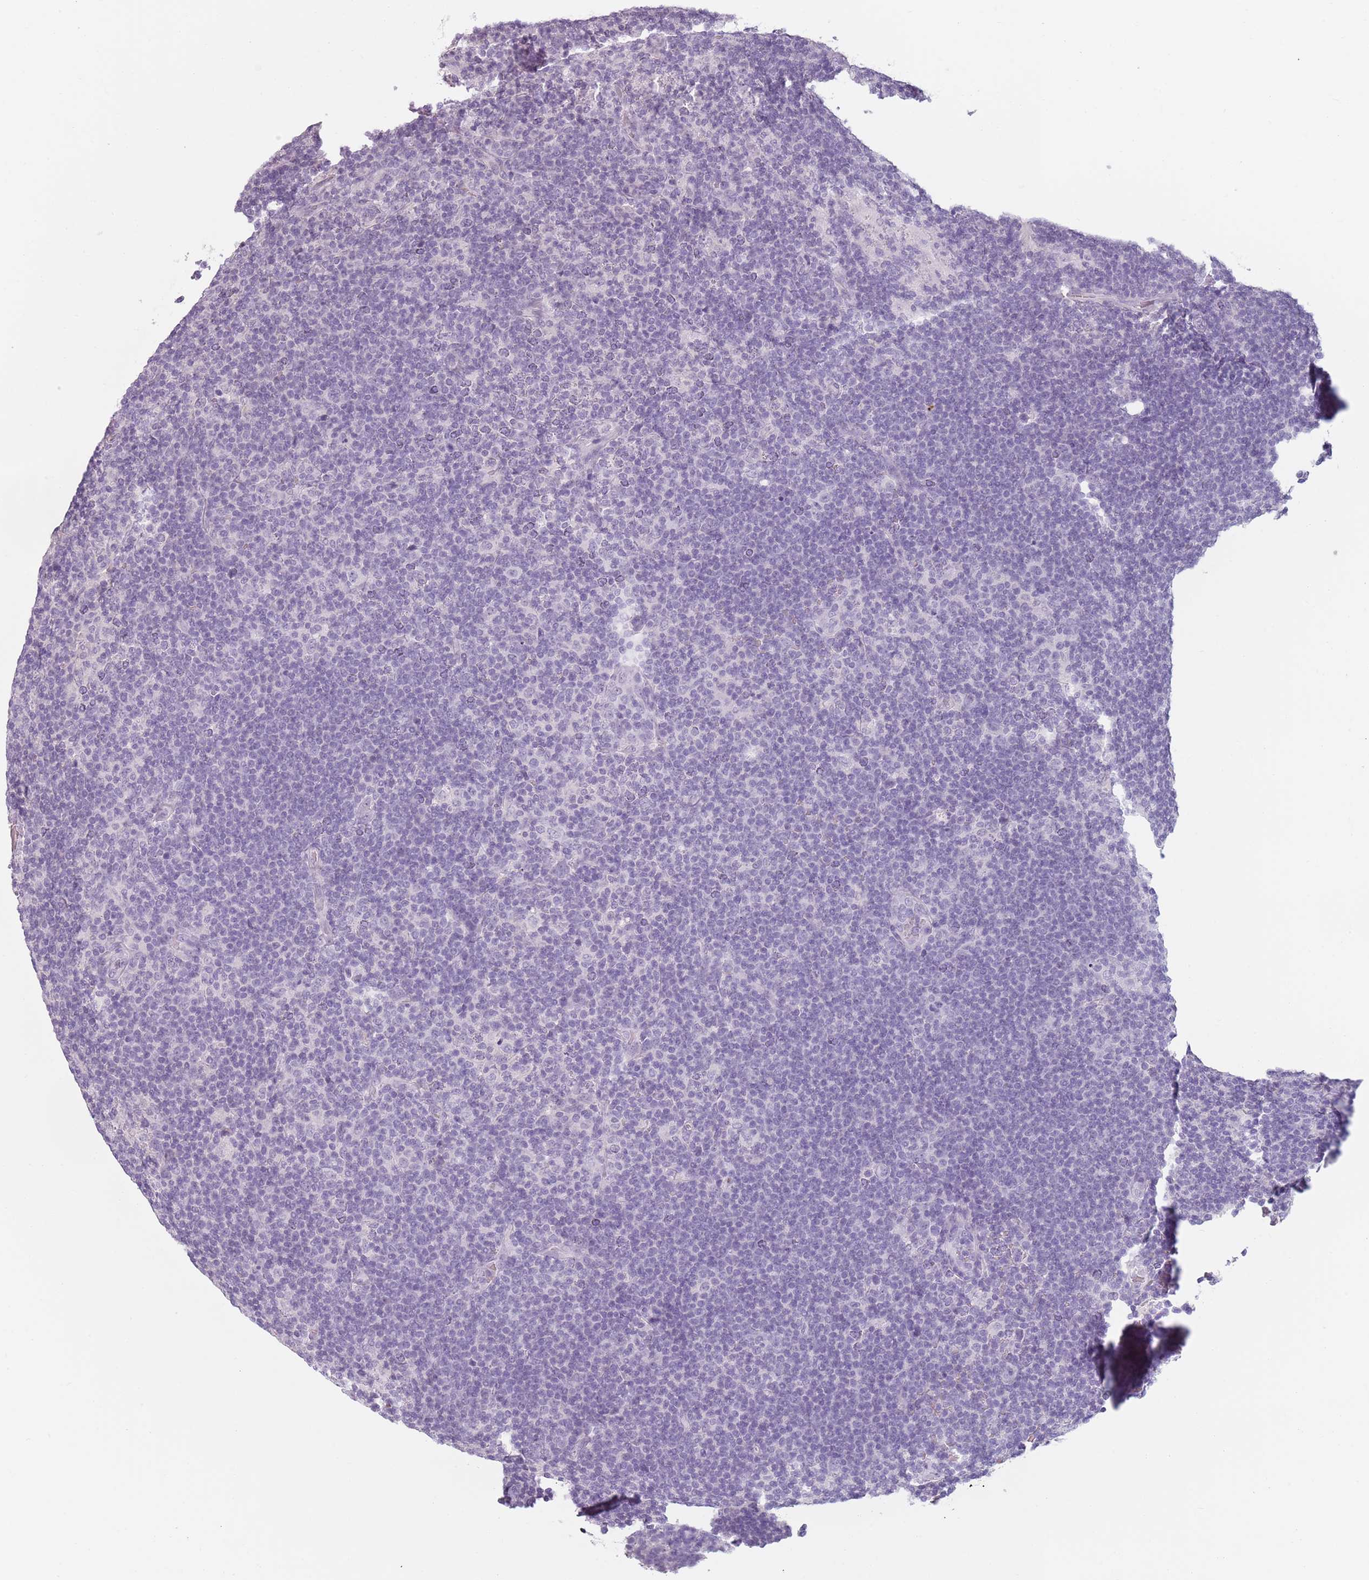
{"staining": {"intensity": "negative", "quantity": "none", "location": "none"}, "tissue": "lymphoma", "cell_type": "Tumor cells", "image_type": "cancer", "snomed": [{"axis": "morphology", "description": "Hodgkin's disease, NOS"}, {"axis": "topography", "description": "Lymph node"}], "caption": "Tumor cells show no significant protein expression in Hodgkin's disease.", "gene": "PIEZO1", "patient": {"sex": "female", "age": 57}}